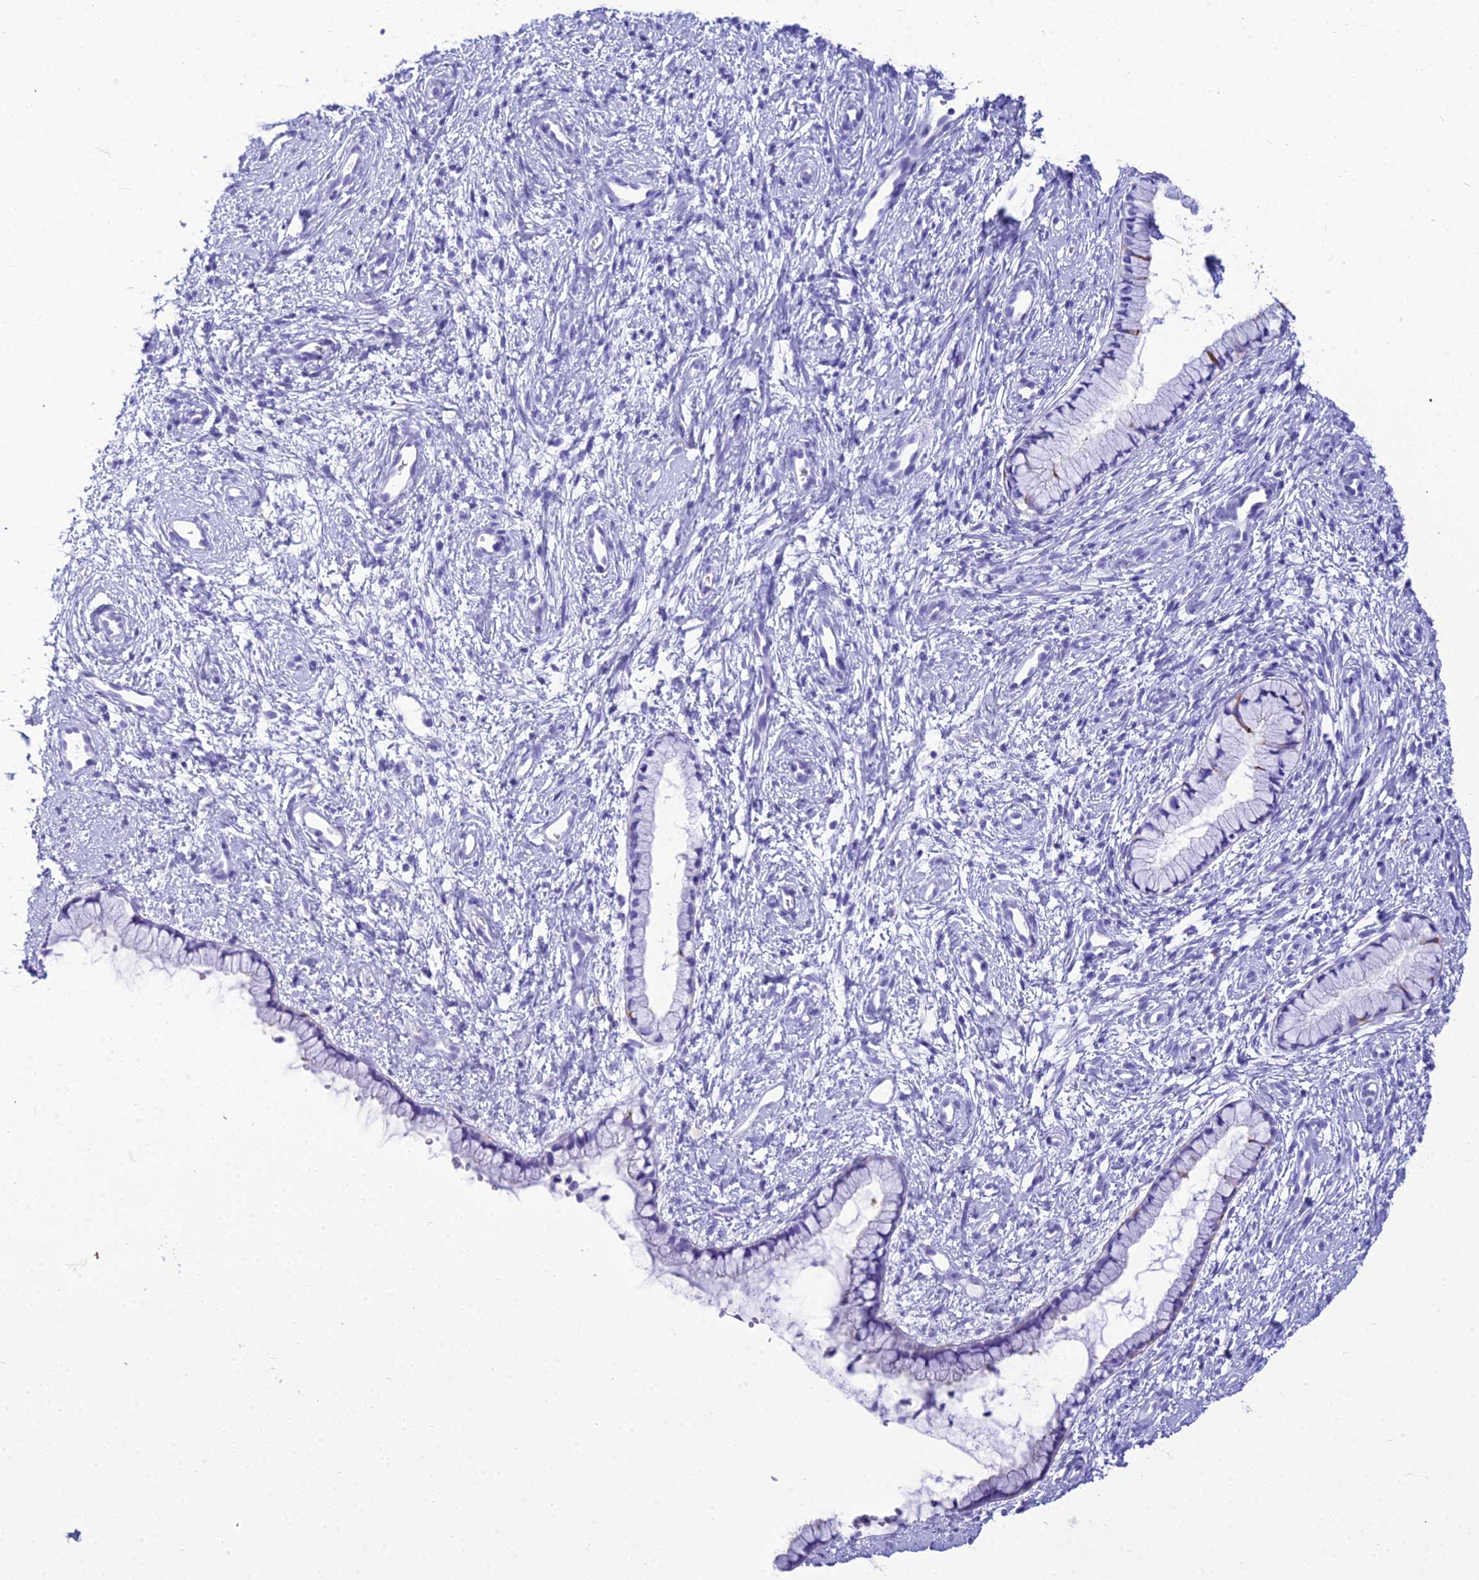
{"staining": {"intensity": "moderate", "quantity": "<25%", "location": "cytoplasmic/membranous"}, "tissue": "cervix", "cell_type": "Glandular cells", "image_type": "normal", "snomed": [{"axis": "morphology", "description": "Normal tissue, NOS"}, {"axis": "topography", "description": "Cervix"}], "caption": "An immunohistochemistry (IHC) histopathology image of unremarkable tissue is shown. Protein staining in brown highlights moderate cytoplasmic/membranous positivity in cervix within glandular cells. Using DAB (3,3'-diaminobenzidine) (brown) and hematoxylin (blue) stains, captured at high magnification using brightfield microscopy.", "gene": "ZNF442", "patient": {"sex": "female", "age": 57}}